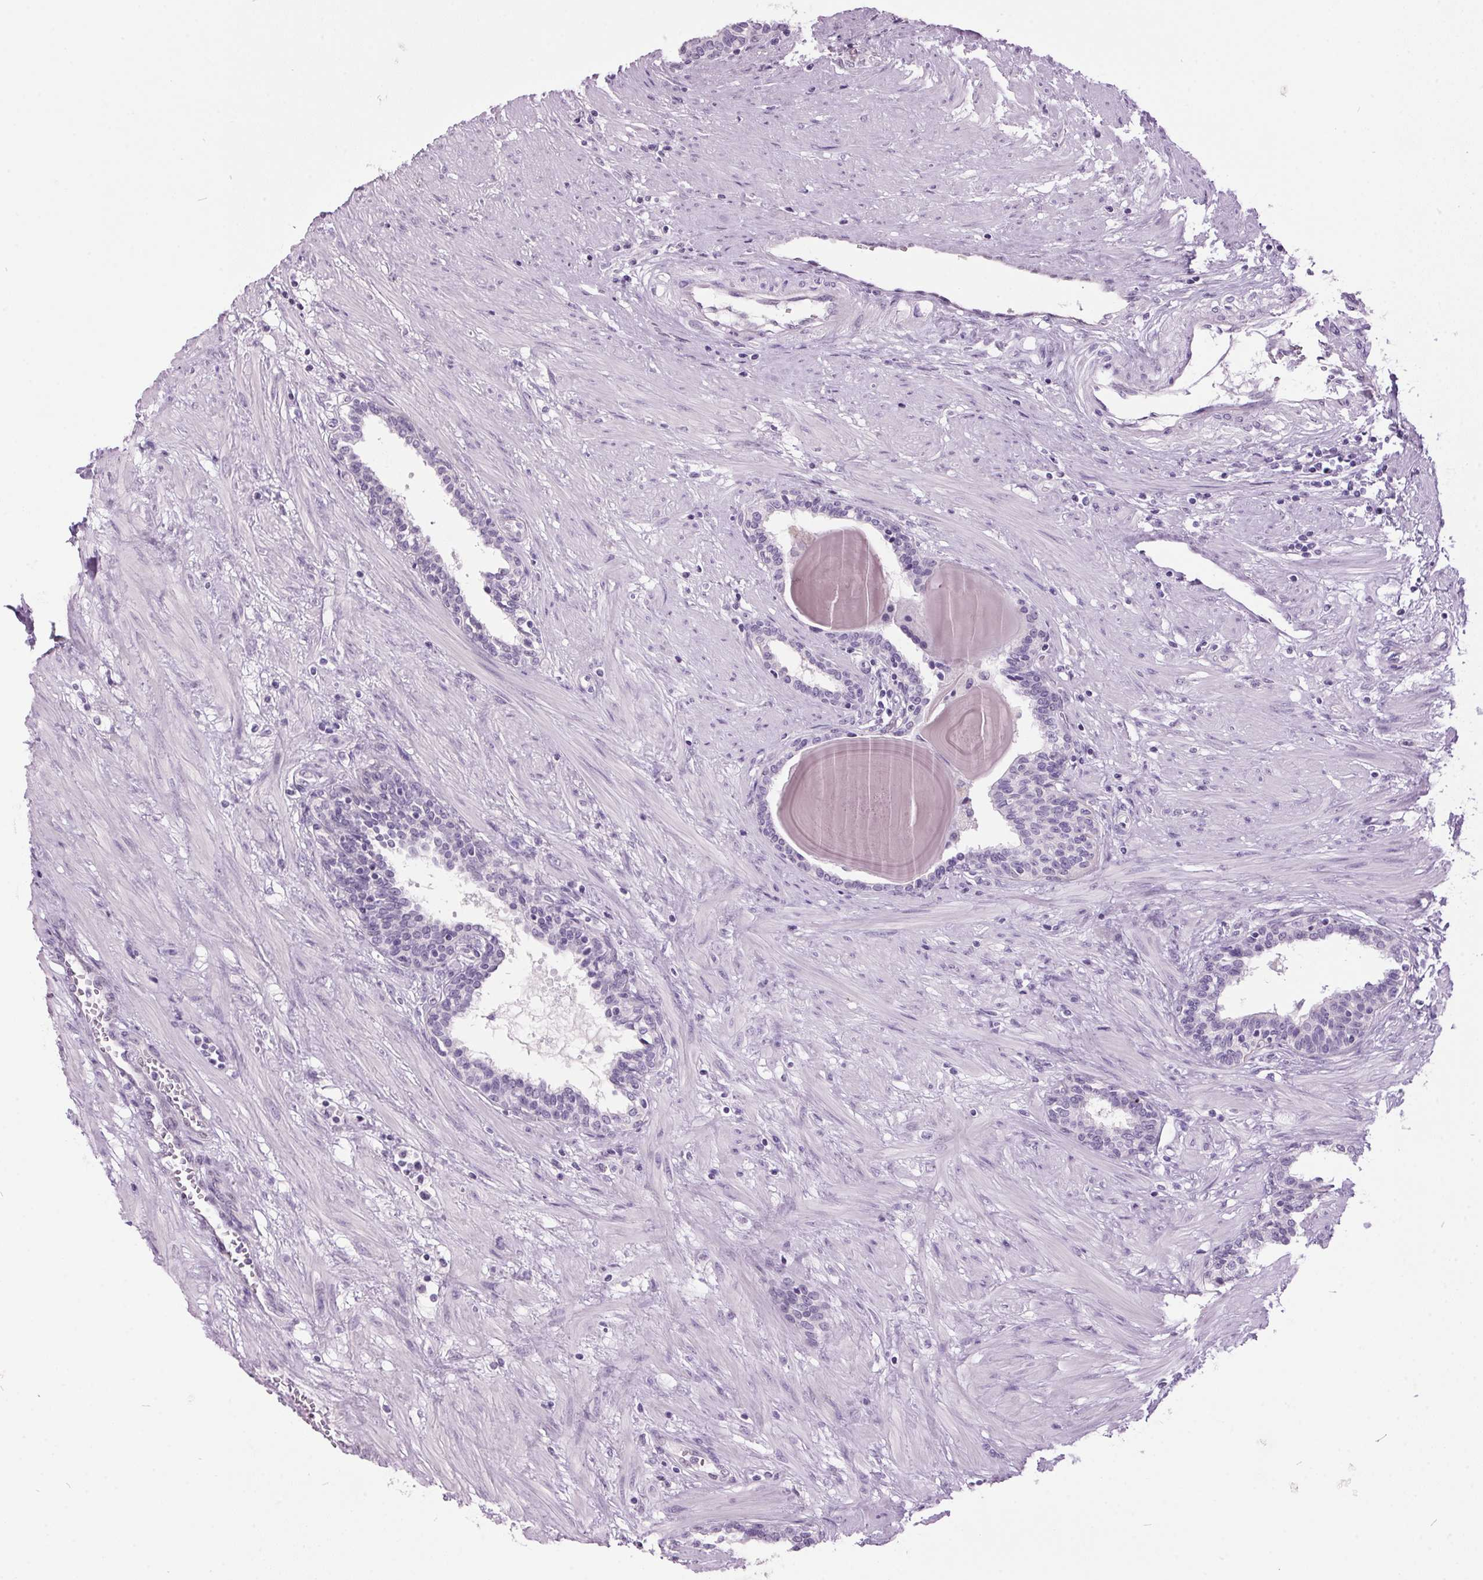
{"staining": {"intensity": "negative", "quantity": "none", "location": "none"}, "tissue": "prostate", "cell_type": "Glandular cells", "image_type": "normal", "snomed": [{"axis": "morphology", "description": "Normal tissue, NOS"}, {"axis": "topography", "description": "Prostate"}], "caption": "Image shows no protein staining in glandular cells of normal prostate.", "gene": "ODAD2", "patient": {"sex": "male", "age": 55}}